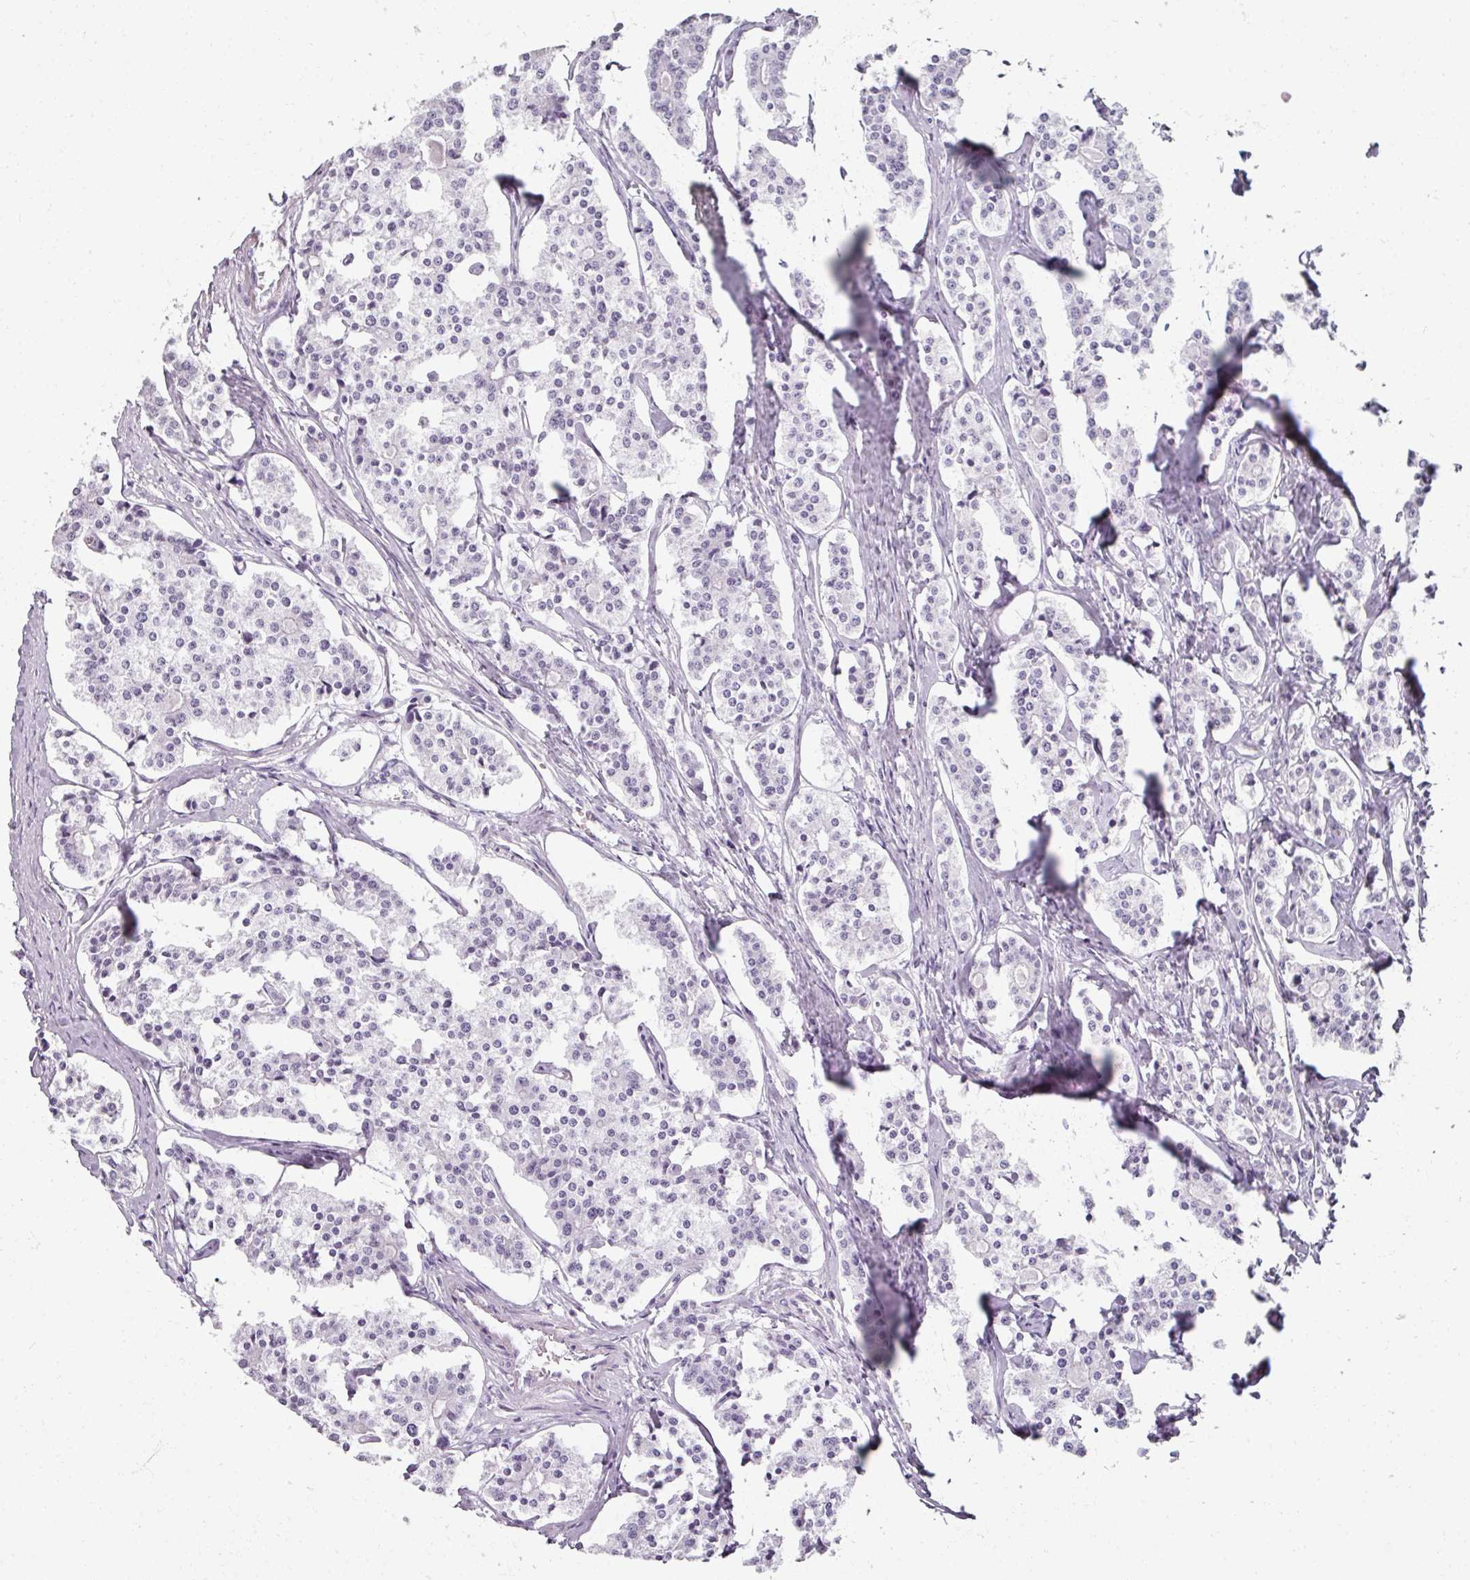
{"staining": {"intensity": "negative", "quantity": "none", "location": "none"}, "tissue": "carcinoid", "cell_type": "Tumor cells", "image_type": "cancer", "snomed": [{"axis": "morphology", "description": "Carcinoid, malignant, NOS"}, {"axis": "topography", "description": "Small intestine"}], "caption": "DAB (3,3'-diaminobenzidine) immunohistochemical staining of carcinoid reveals no significant expression in tumor cells.", "gene": "REG3G", "patient": {"sex": "male", "age": 63}}